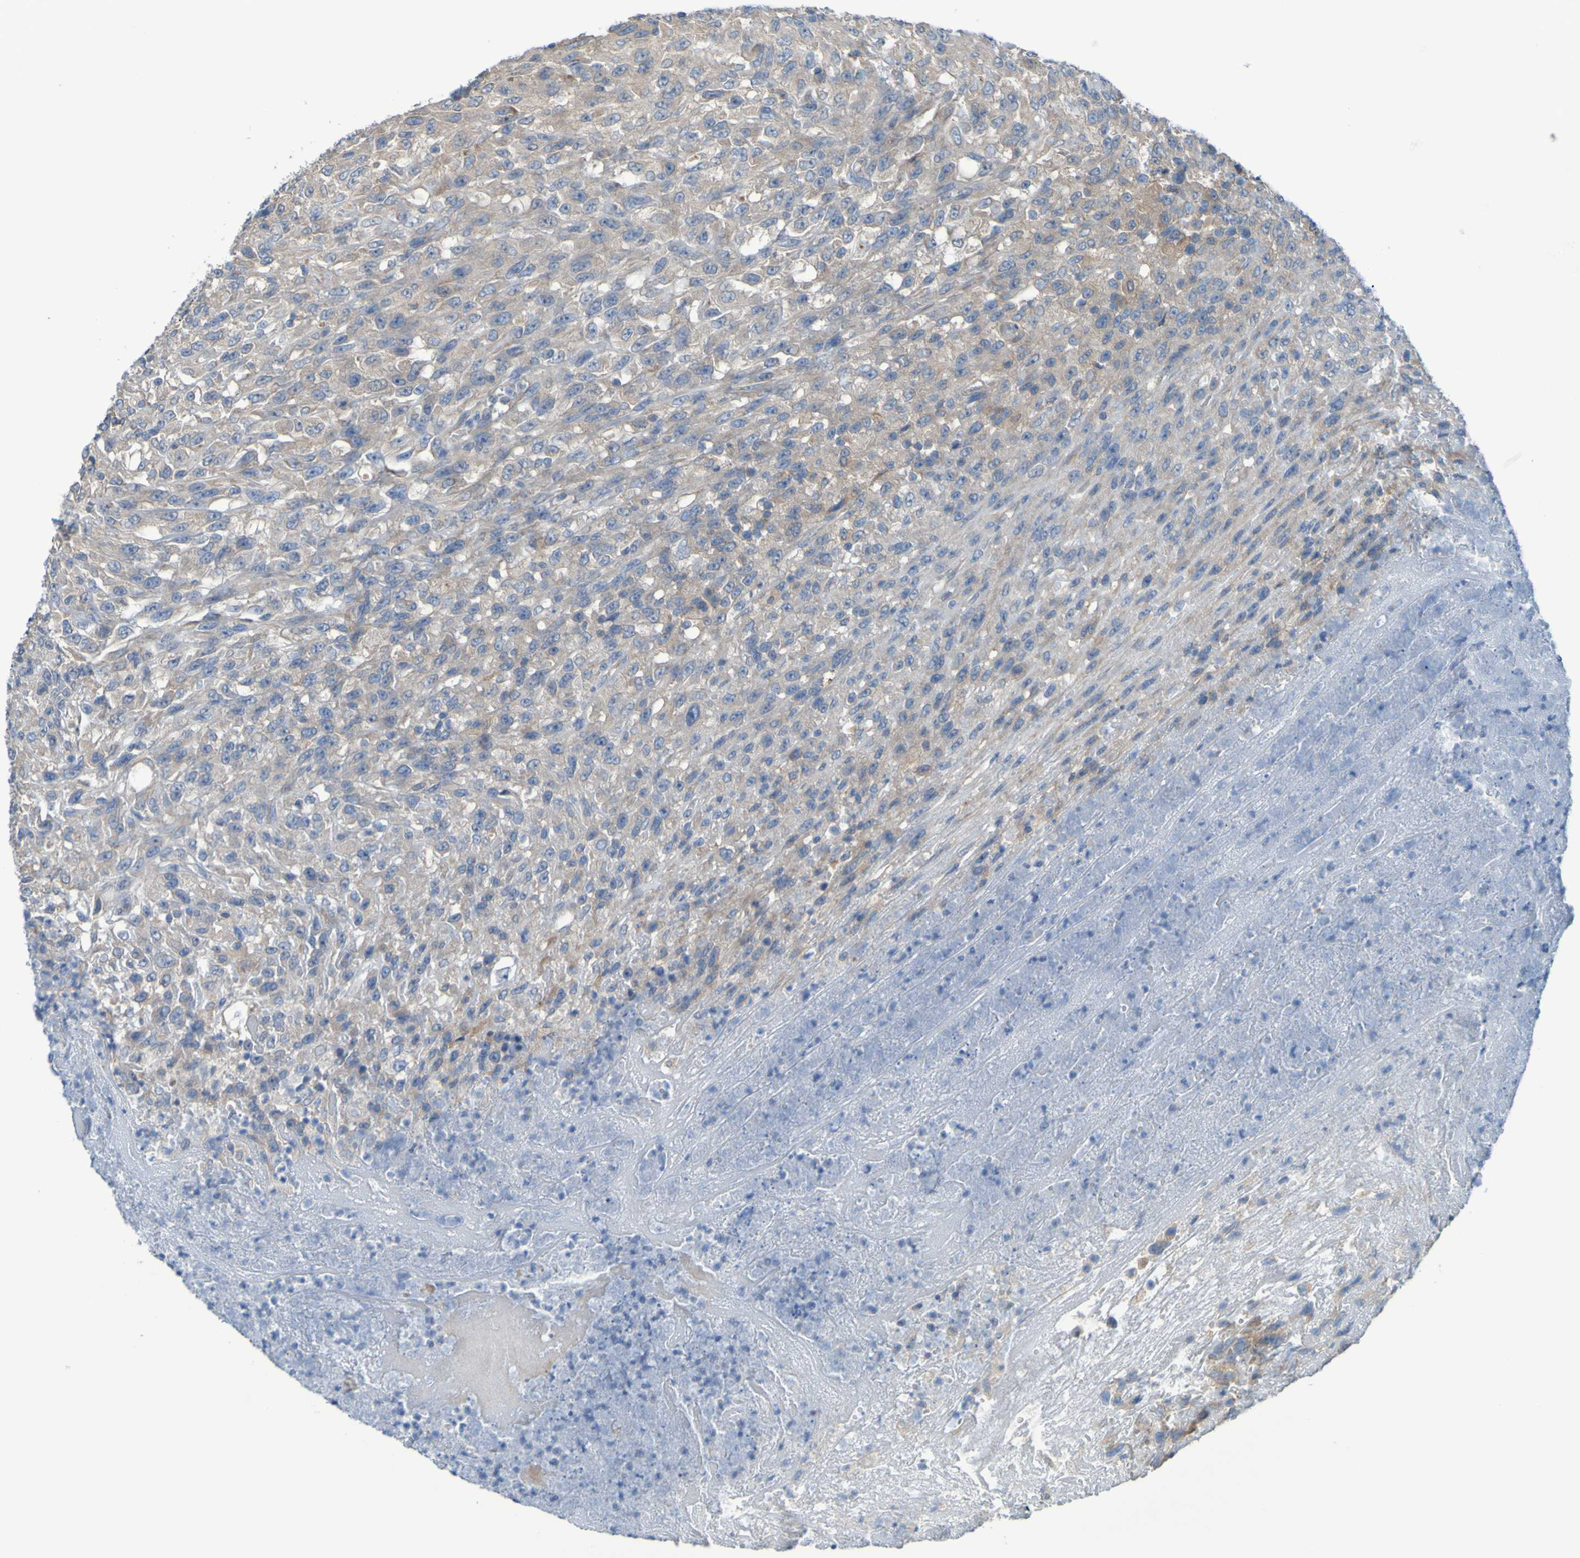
{"staining": {"intensity": "weak", "quantity": ">75%", "location": "cytoplasmic/membranous"}, "tissue": "urothelial cancer", "cell_type": "Tumor cells", "image_type": "cancer", "snomed": [{"axis": "morphology", "description": "Urothelial carcinoma, High grade"}, {"axis": "topography", "description": "Urinary bladder"}], "caption": "Protein expression analysis of urothelial cancer demonstrates weak cytoplasmic/membranous expression in approximately >75% of tumor cells. The staining was performed using DAB, with brown indicating positive protein expression. Nuclei are stained blue with hematoxylin.", "gene": "NPRL3", "patient": {"sex": "male", "age": 66}}